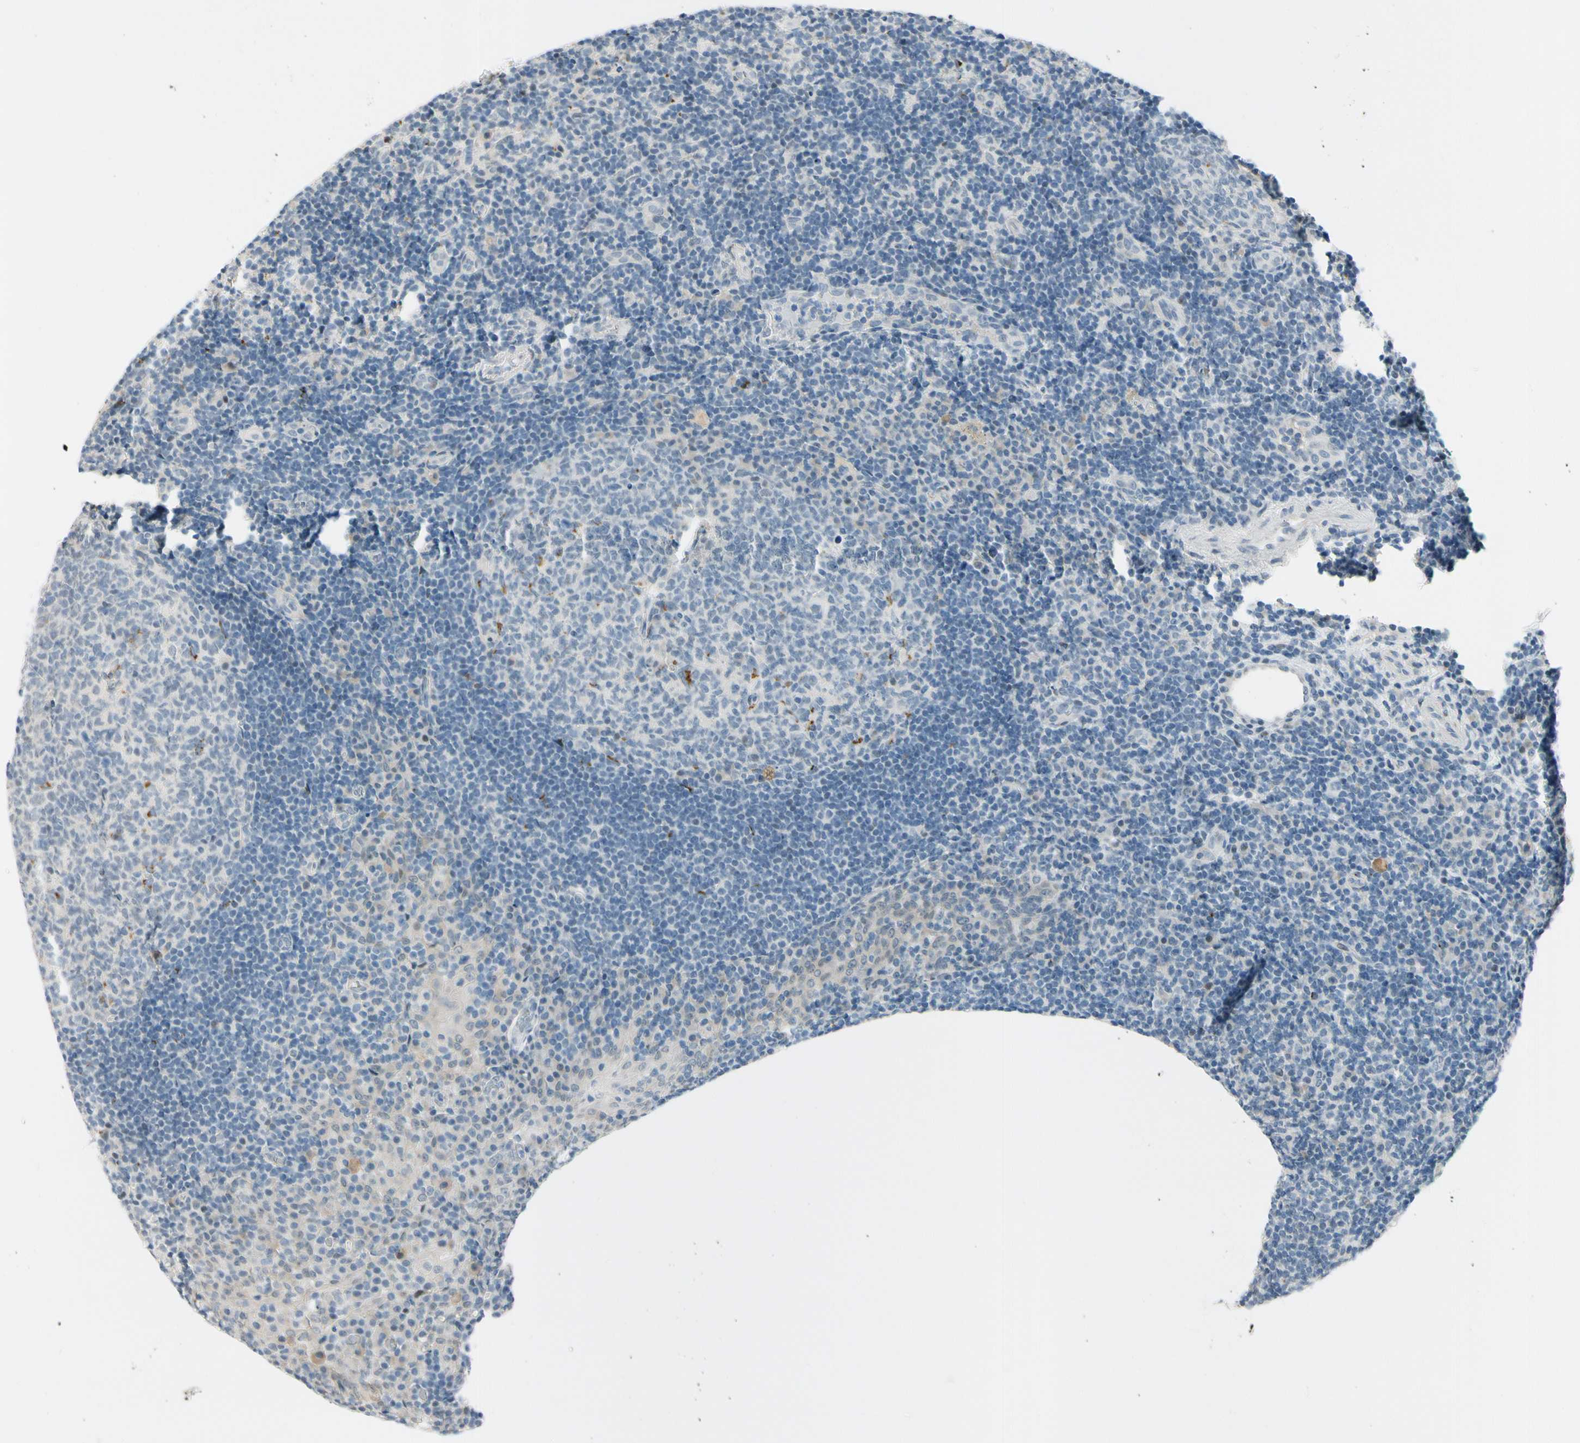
{"staining": {"intensity": "strong", "quantity": "<25%", "location": "cytoplasmic/membranous"}, "tissue": "tonsil", "cell_type": "Germinal center cells", "image_type": "normal", "snomed": [{"axis": "morphology", "description": "Normal tissue, NOS"}, {"axis": "topography", "description": "Tonsil"}], "caption": "Germinal center cells exhibit medium levels of strong cytoplasmic/membranous expression in about <25% of cells in benign human tonsil. (Stains: DAB (3,3'-diaminobenzidine) in brown, nuclei in blue, Microscopy: brightfield microscopy at high magnification).", "gene": "B4GALNT1", "patient": {"sex": "female", "age": 40}}